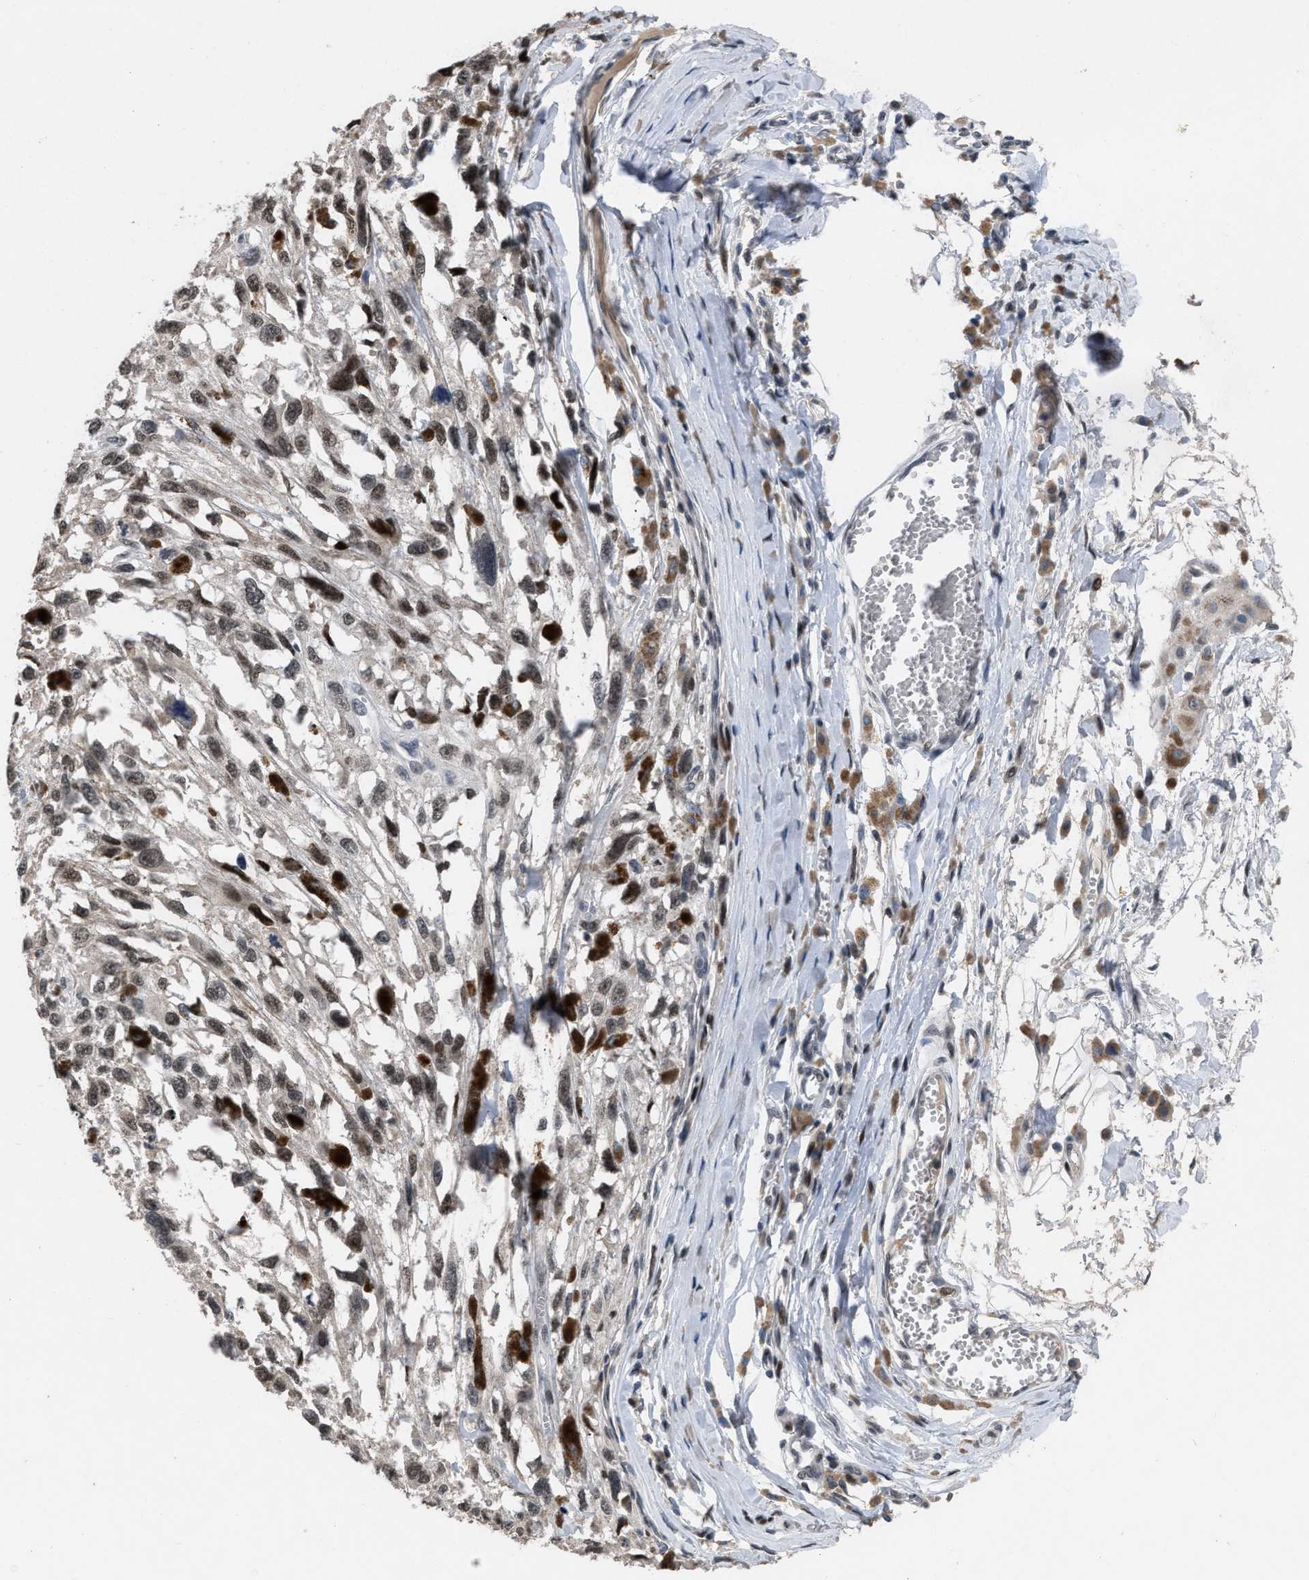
{"staining": {"intensity": "moderate", "quantity": "25%-75%", "location": "nuclear"}, "tissue": "melanoma", "cell_type": "Tumor cells", "image_type": "cancer", "snomed": [{"axis": "morphology", "description": "Malignant melanoma, Metastatic site"}, {"axis": "topography", "description": "Lymph node"}], "caption": "Protein positivity by immunohistochemistry (IHC) exhibits moderate nuclear staining in about 25%-75% of tumor cells in melanoma.", "gene": "SETDB1", "patient": {"sex": "male", "age": 59}}